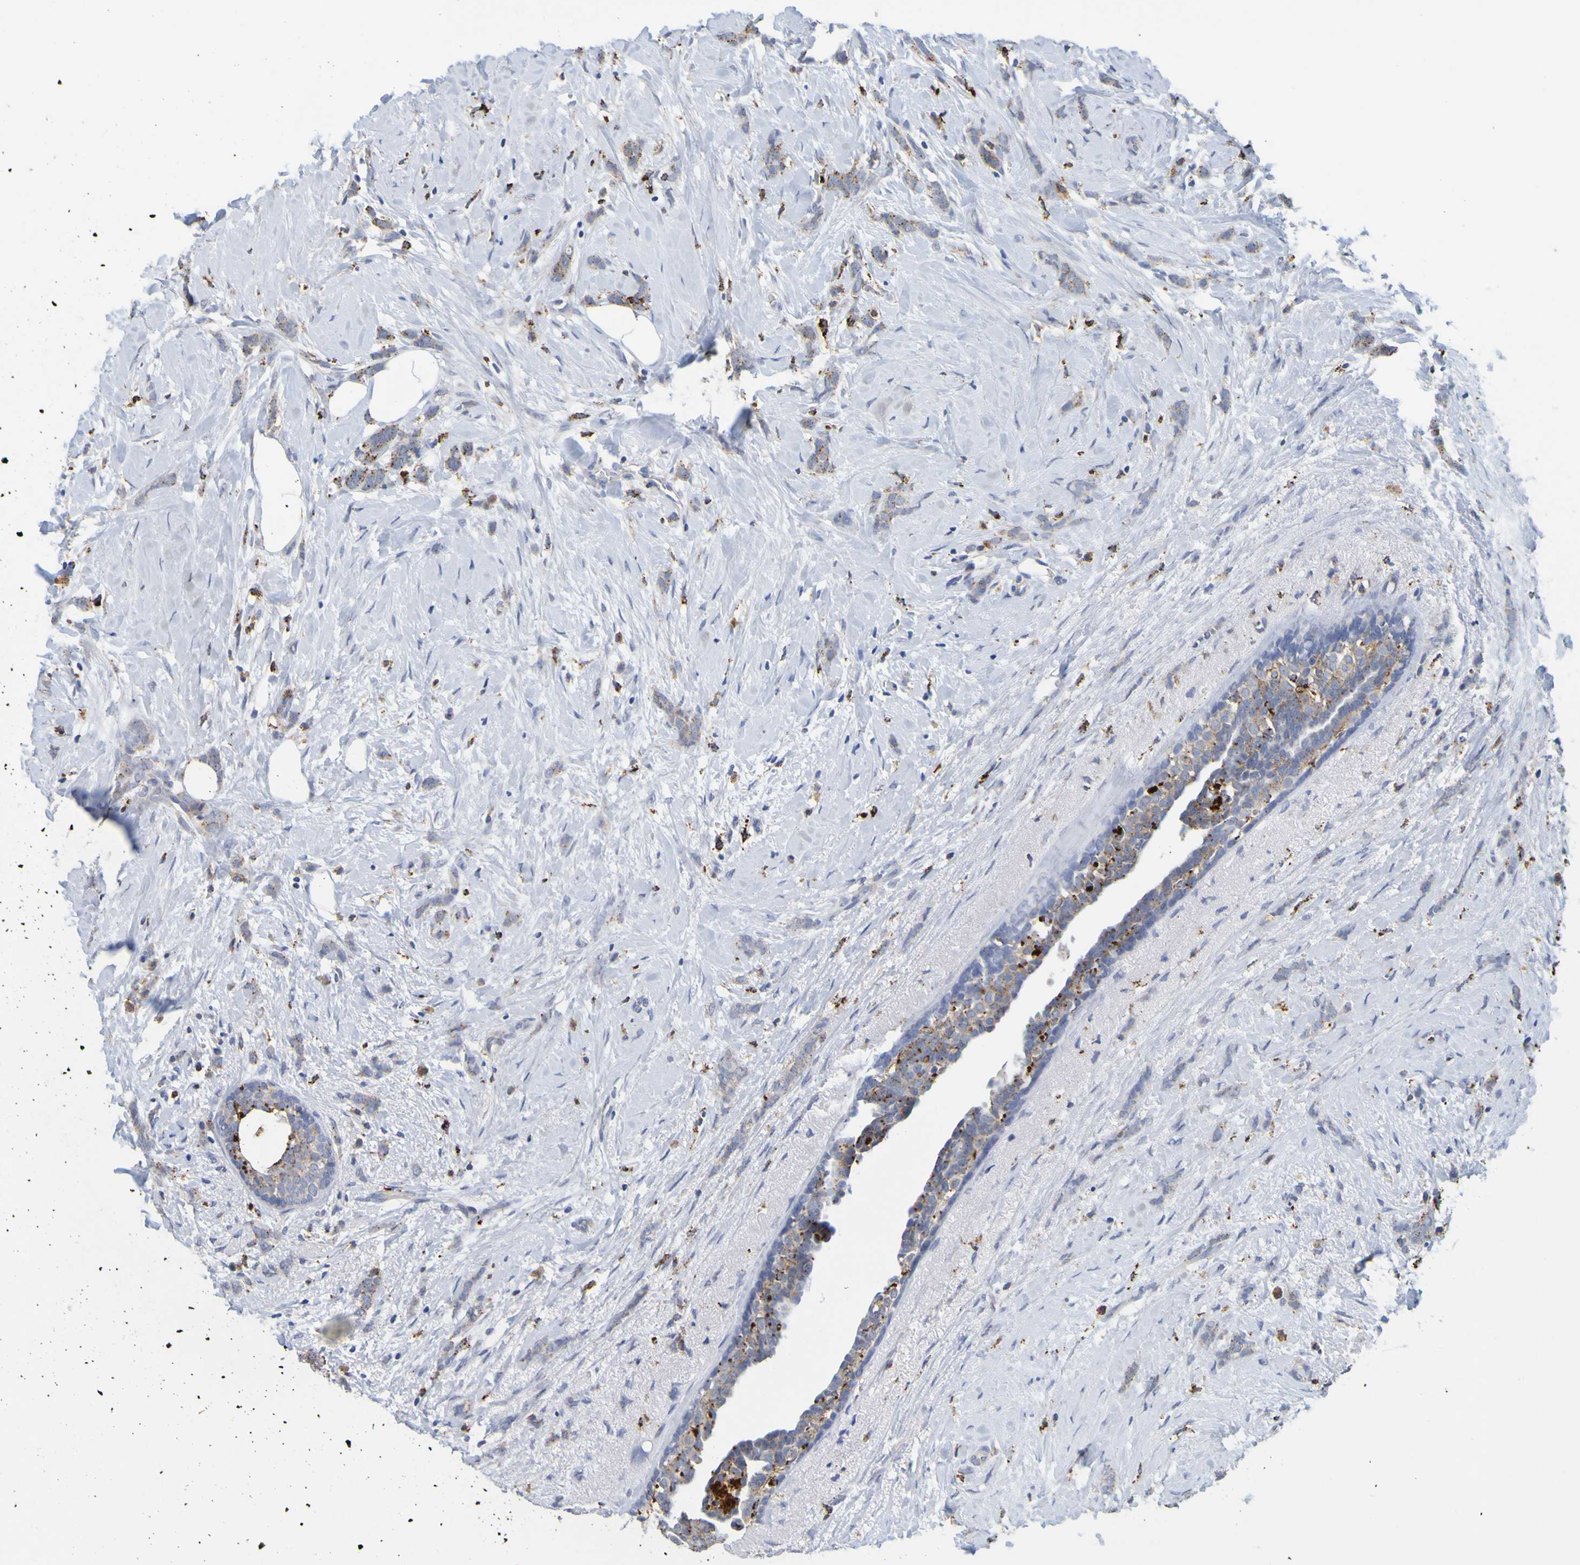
{"staining": {"intensity": "moderate", "quantity": "25%-75%", "location": "cytoplasmic/membranous"}, "tissue": "breast cancer", "cell_type": "Tumor cells", "image_type": "cancer", "snomed": [{"axis": "morphology", "description": "Lobular carcinoma, in situ"}, {"axis": "morphology", "description": "Lobular carcinoma"}, {"axis": "topography", "description": "Breast"}], "caption": "Human lobular carcinoma in situ (breast) stained with a protein marker demonstrates moderate staining in tumor cells.", "gene": "TPH1", "patient": {"sex": "female", "age": 41}}